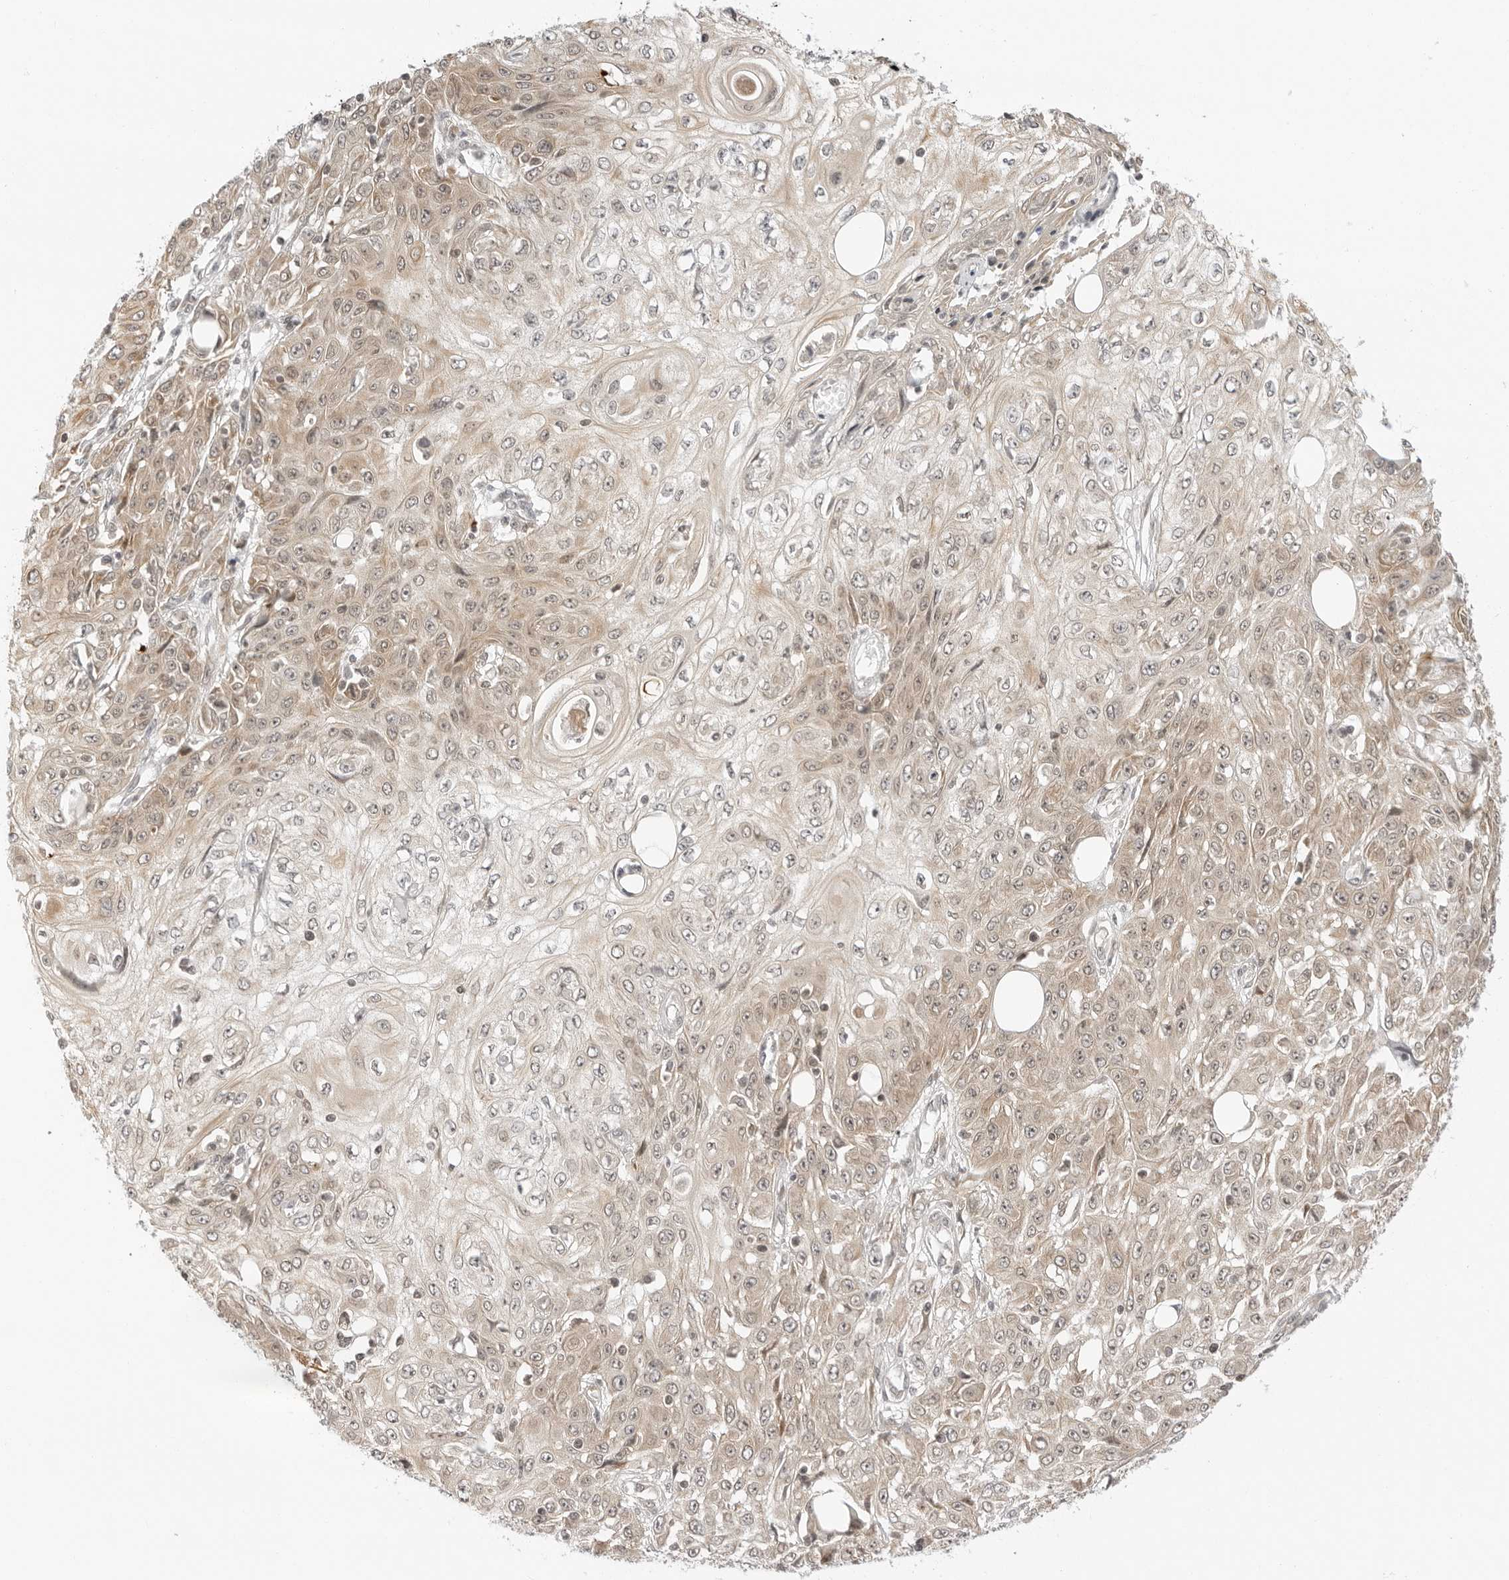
{"staining": {"intensity": "weak", "quantity": "<25%", "location": "cytoplasmic/membranous"}, "tissue": "skin cancer", "cell_type": "Tumor cells", "image_type": "cancer", "snomed": [{"axis": "morphology", "description": "Squamous cell carcinoma, NOS"}, {"axis": "morphology", "description": "Squamous cell carcinoma, metastatic, NOS"}, {"axis": "topography", "description": "Skin"}, {"axis": "topography", "description": "Lymph node"}], "caption": "High power microscopy photomicrograph of an IHC image of skin squamous cell carcinoma, revealing no significant expression in tumor cells. The staining was performed using DAB (3,3'-diaminobenzidine) to visualize the protein expression in brown, while the nuclei were stained in blue with hematoxylin (Magnification: 20x).", "gene": "PRRC2C", "patient": {"sex": "male", "age": 75}}